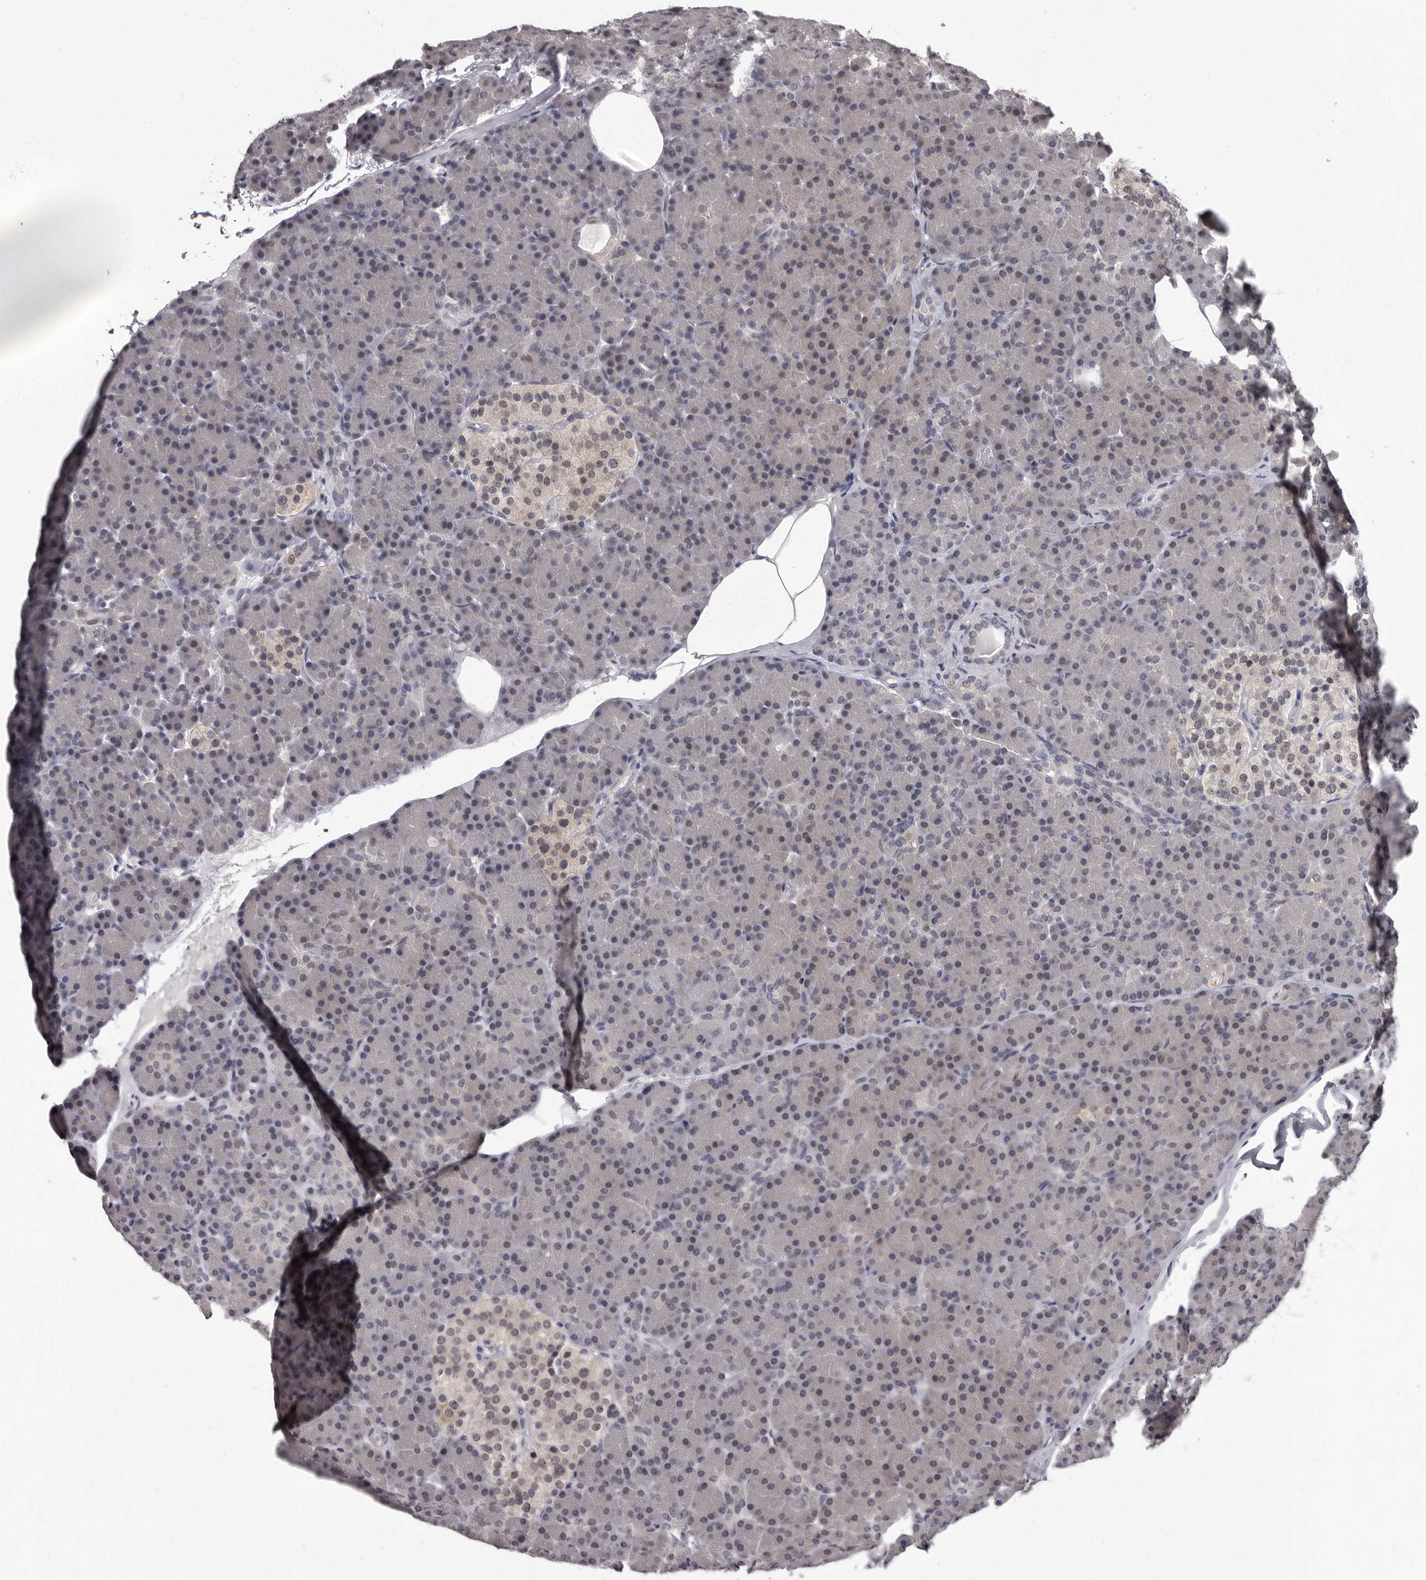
{"staining": {"intensity": "weak", "quantity": "25%-75%", "location": "nuclear"}, "tissue": "pancreas", "cell_type": "Exocrine glandular cells", "image_type": "normal", "snomed": [{"axis": "morphology", "description": "Normal tissue, NOS"}, {"axis": "topography", "description": "Pancreas"}], "caption": "Protein staining by IHC exhibits weak nuclear expression in approximately 25%-75% of exocrine glandular cells in unremarkable pancreas. (brown staining indicates protein expression, while blue staining denotes nuclei).", "gene": "C1orf50", "patient": {"sex": "female", "age": 43}}